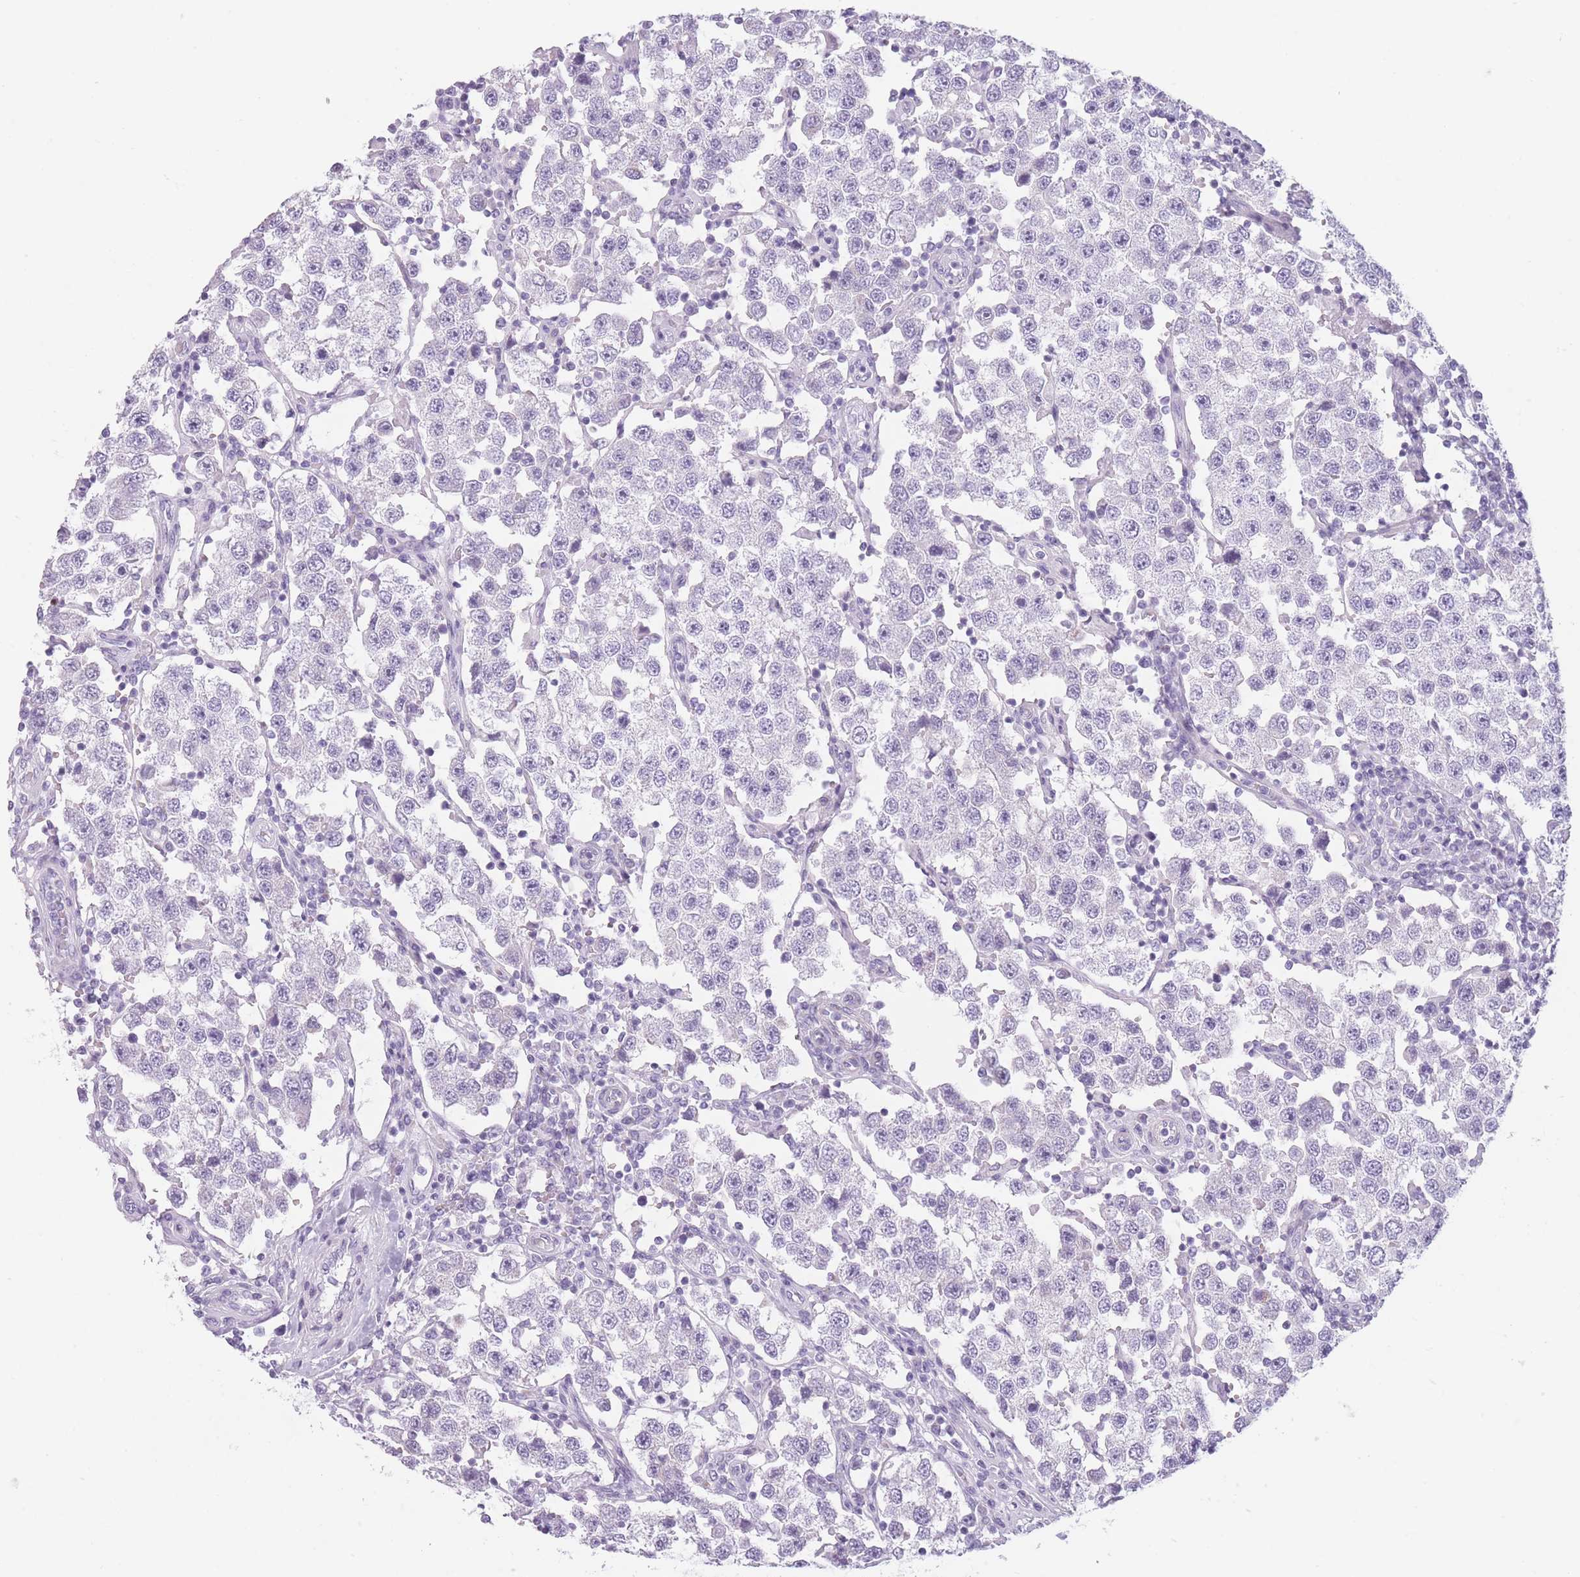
{"staining": {"intensity": "negative", "quantity": "none", "location": "none"}, "tissue": "testis cancer", "cell_type": "Tumor cells", "image_type": "cancer", "snomed": [{"axis": "morphology", "description": "Seminoma, NOS"}, {"axis": "topography", "description": "Testis"}], "caption": "A high-resolution image shows IHC staining of seminoma (testis), which demonstrates no significant positivity in tumor cells.", "gene": "GGT1", "patient": {"sex": "male", "age": 37}}